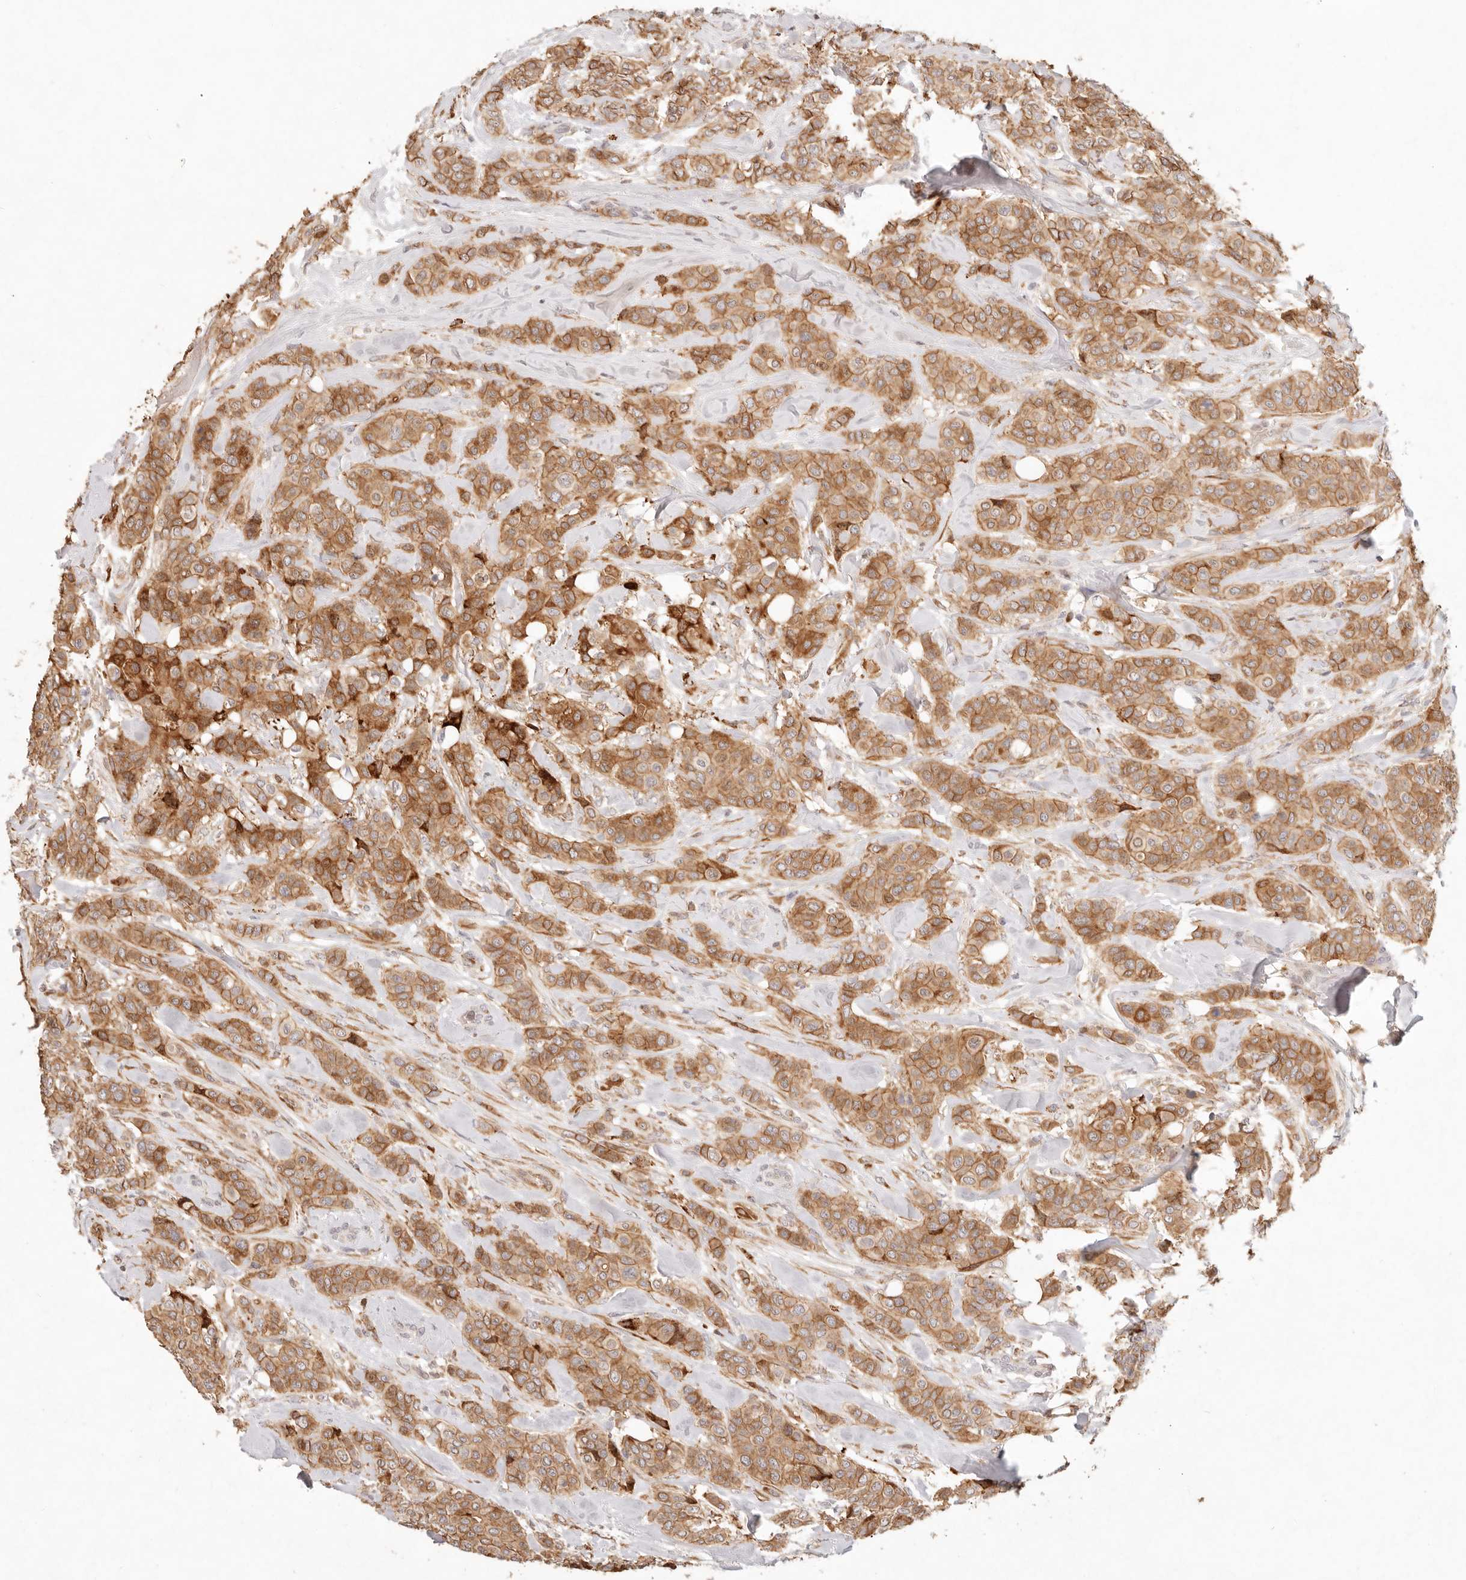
{"staining": {"intensity": "strong", "quantity": ">75%", "location": "cytoplasmic/membranous"}, "tissue": "breast cancer", "cell_type": "Tumor cells", "image_type": "cancer", "snomed": [{"axis": "morphology", "description": "Lobular carcinoma"}, {"axis": "topography", "description": "Breast"}], "caption": "Protein expression analysis of lobular carcinoma (breast) demonstrates strong cytoplasmic/membranous expression in about >75% of tumor cells. Using DAB (brown) and hematoxylin (blue) stains, captured at high magnification using brightfield microscopy.", "gene": "C1orf127", "patient": {"sex": "female", "age": 51}}